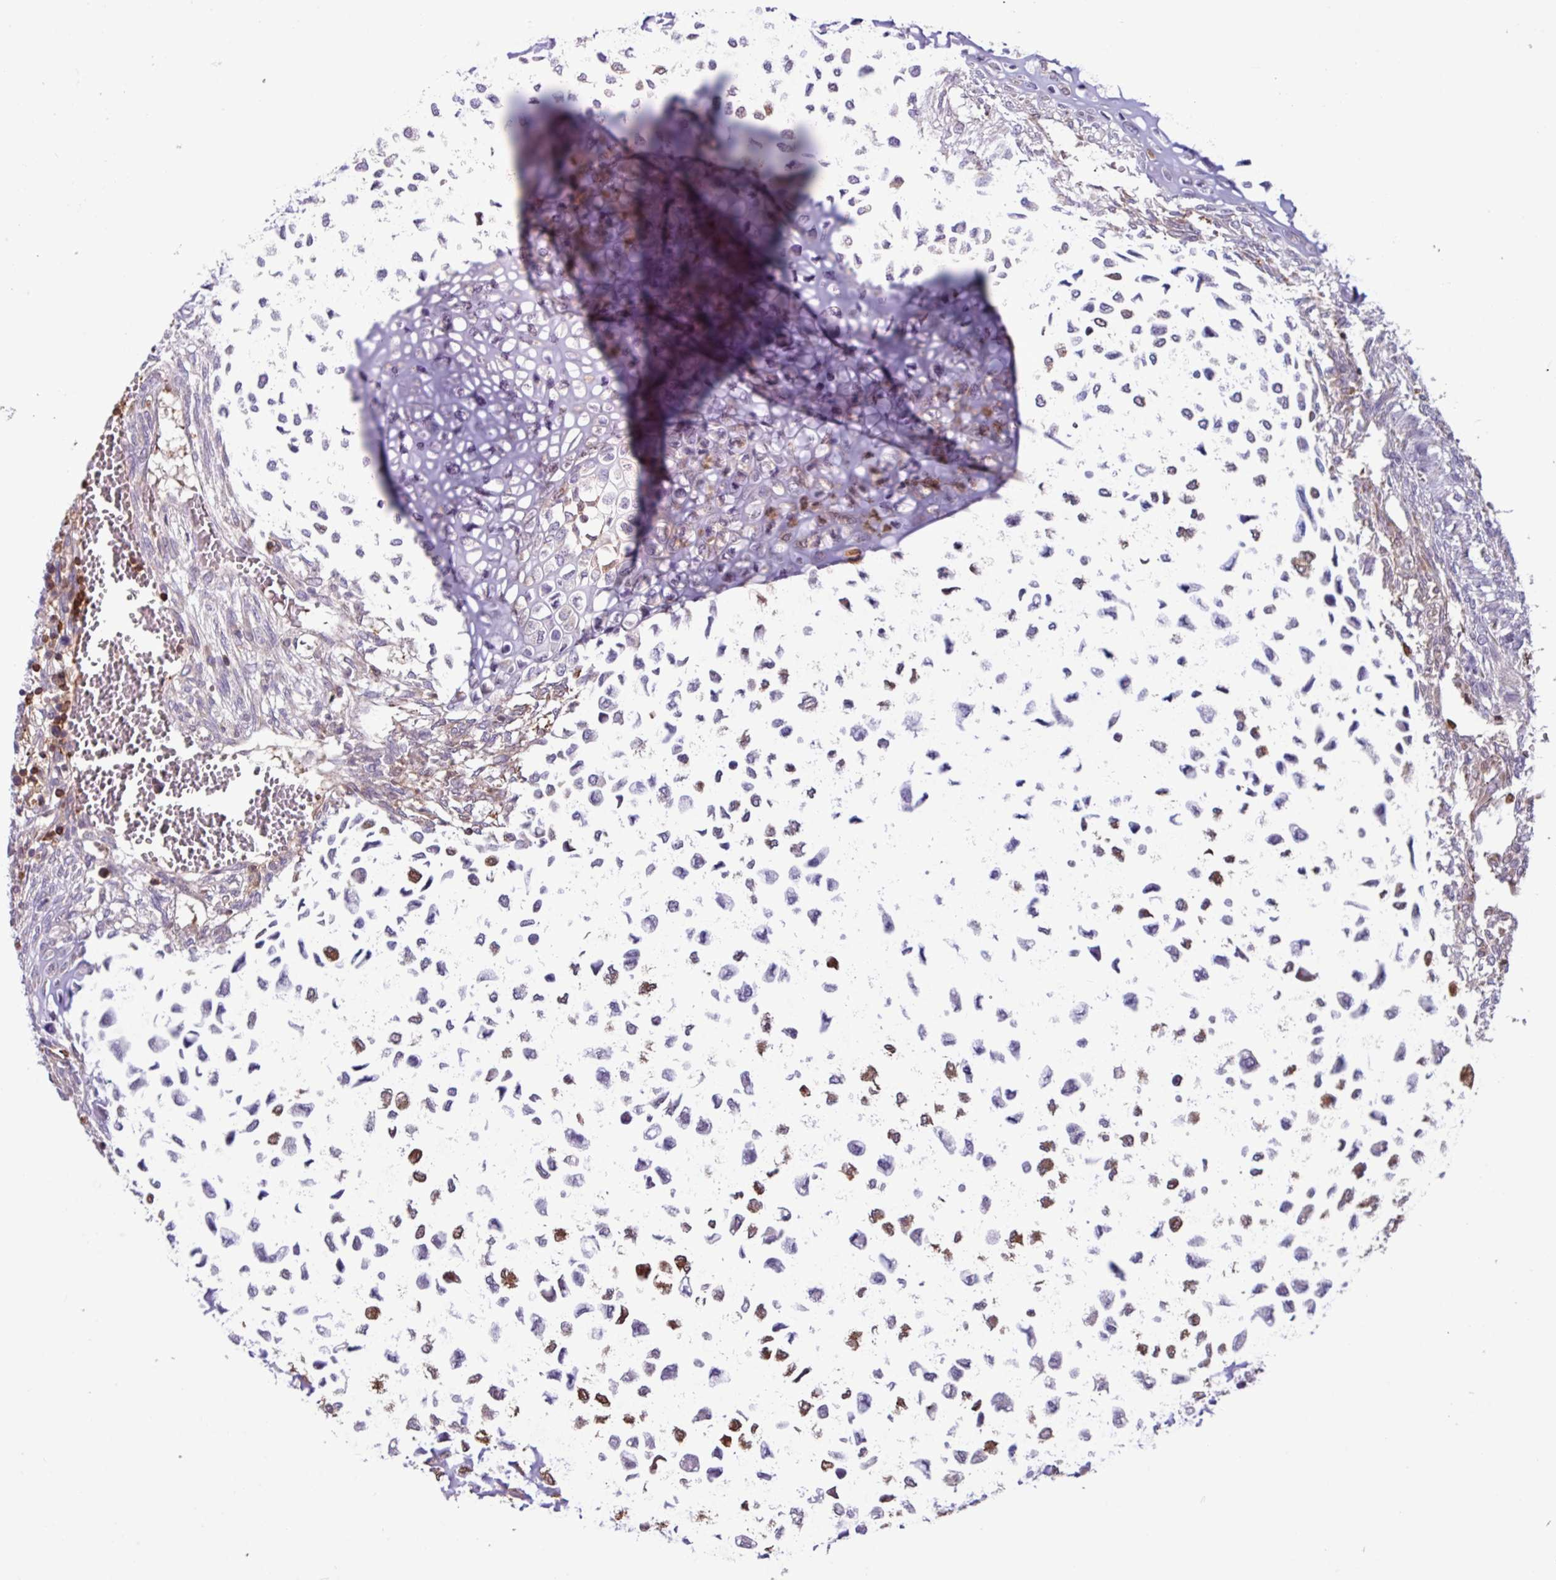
{"staining": {"intensity": "moderate", "quantity": "<25%", "location": "nuclear"}, "tissue": "testis cancer", "cell_type": "Tumor cells", "image_type": "cancer", "snomed": [{"axis": "morphology", "description": "Carcinoma, Embryonal, NOS"}, {"axis": "topography", "description": "Testis"}], "caption": "Testis cancer (embryonal carcinoma) stained for a protein (brown) exhibits moderate nuclear positive positivity in about <25% of tumor cells.", "gene": "SEC61G", "patient": {"sex": "male", "age": 23}}